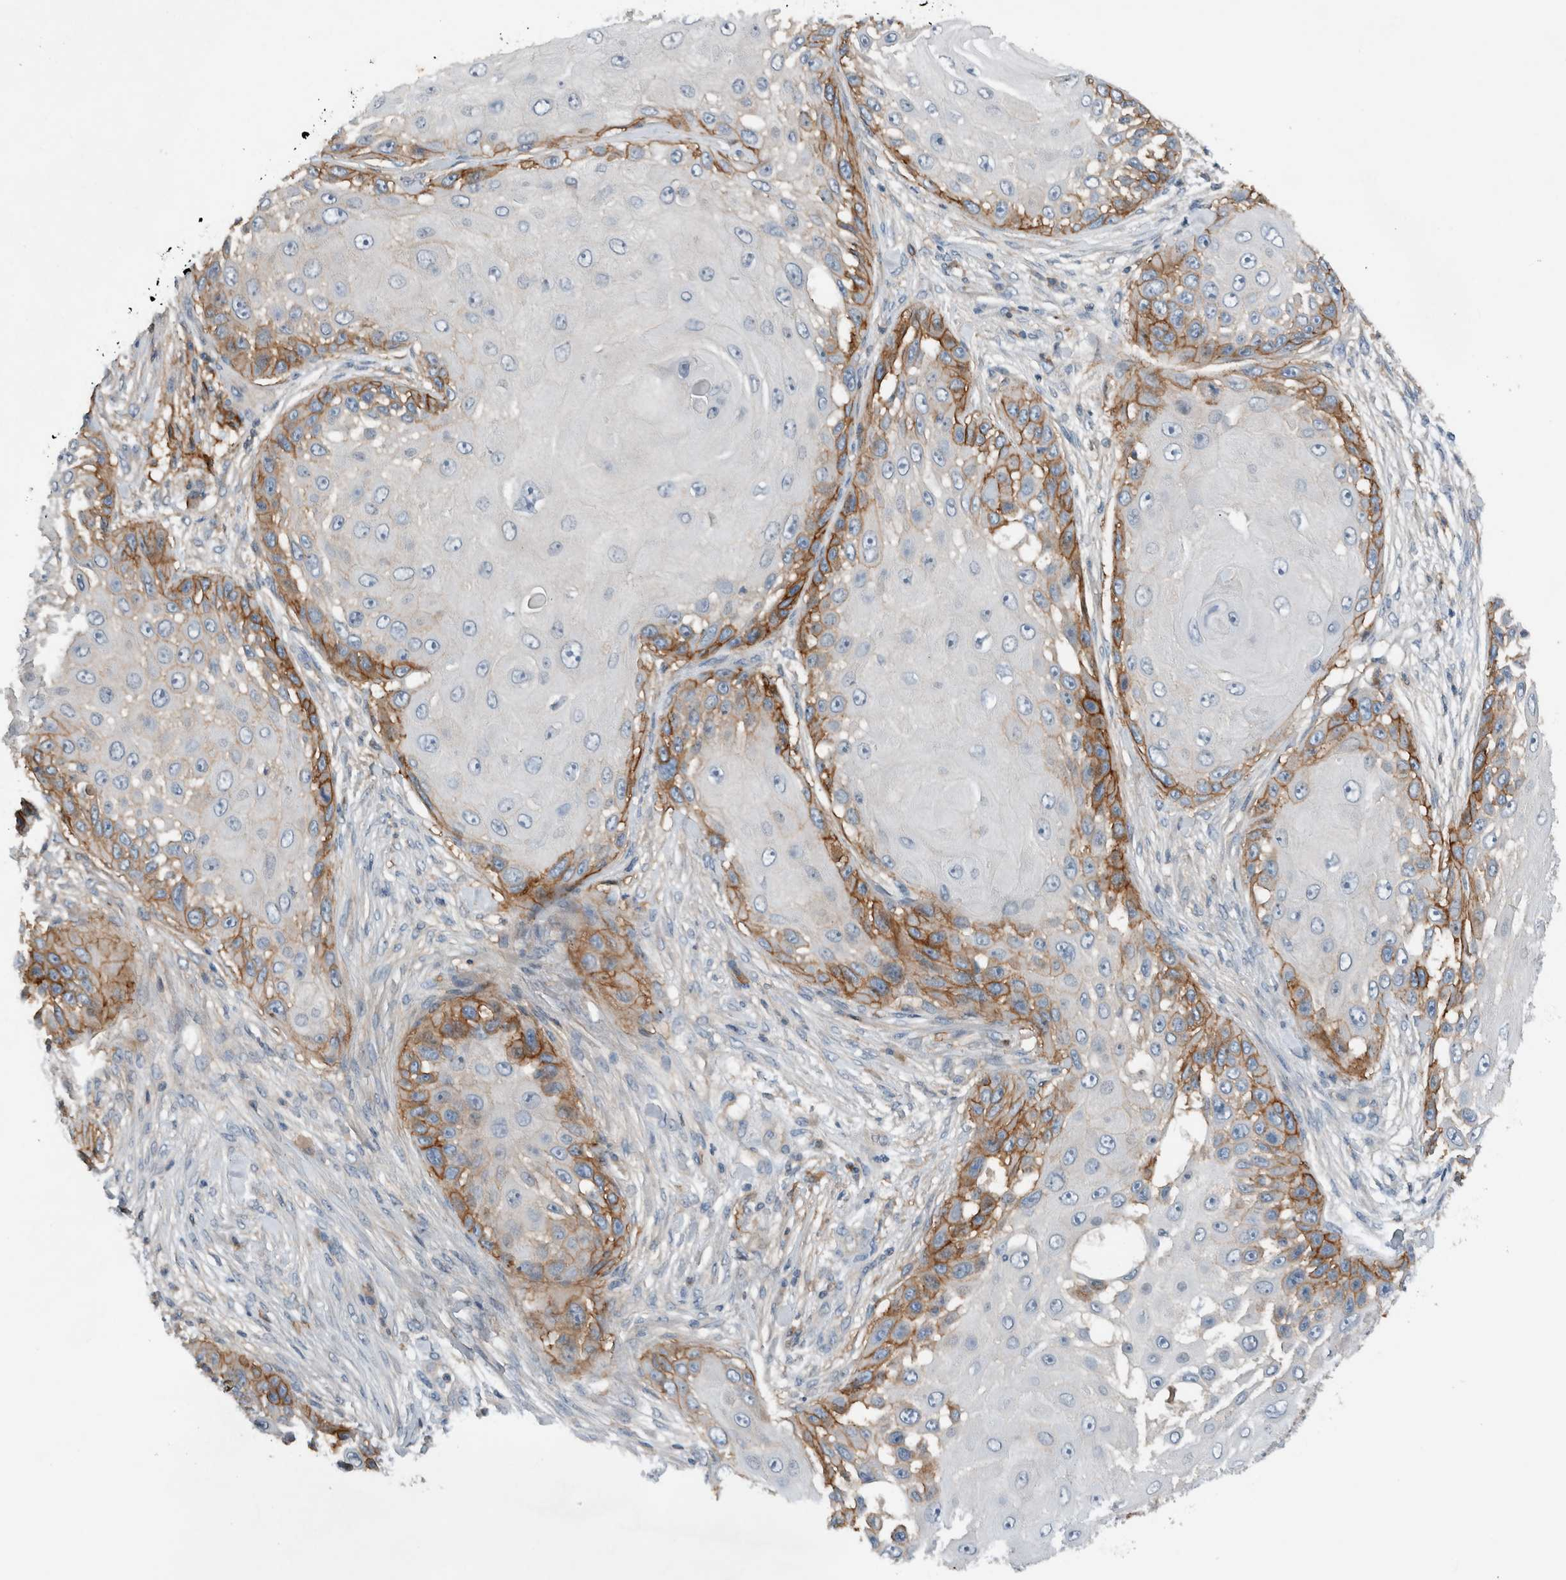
{"staining": {"intensity": "moderate", "quantity": "25%-75%", "location": "cytoplasmic/membranous"}, "tissue": "skin cancer", "cell_type": "Tumor cells", "image_type": "cancer", "snomed": [{"axis": "morphology", "description": "Squamous cell carcinoma, NOS"}, {"axis": "topography", "description": "Skin"}], "caption": "About 25%-75% of tumor cells in human skin cancer (squamous cell carcinoma) demonstrate moderate cytoplasmic/membranous protein expression as visualized by brown immunohistochemical staining.", "gene": "UGCG", "patient": {"sex": "female", "age": 44}}